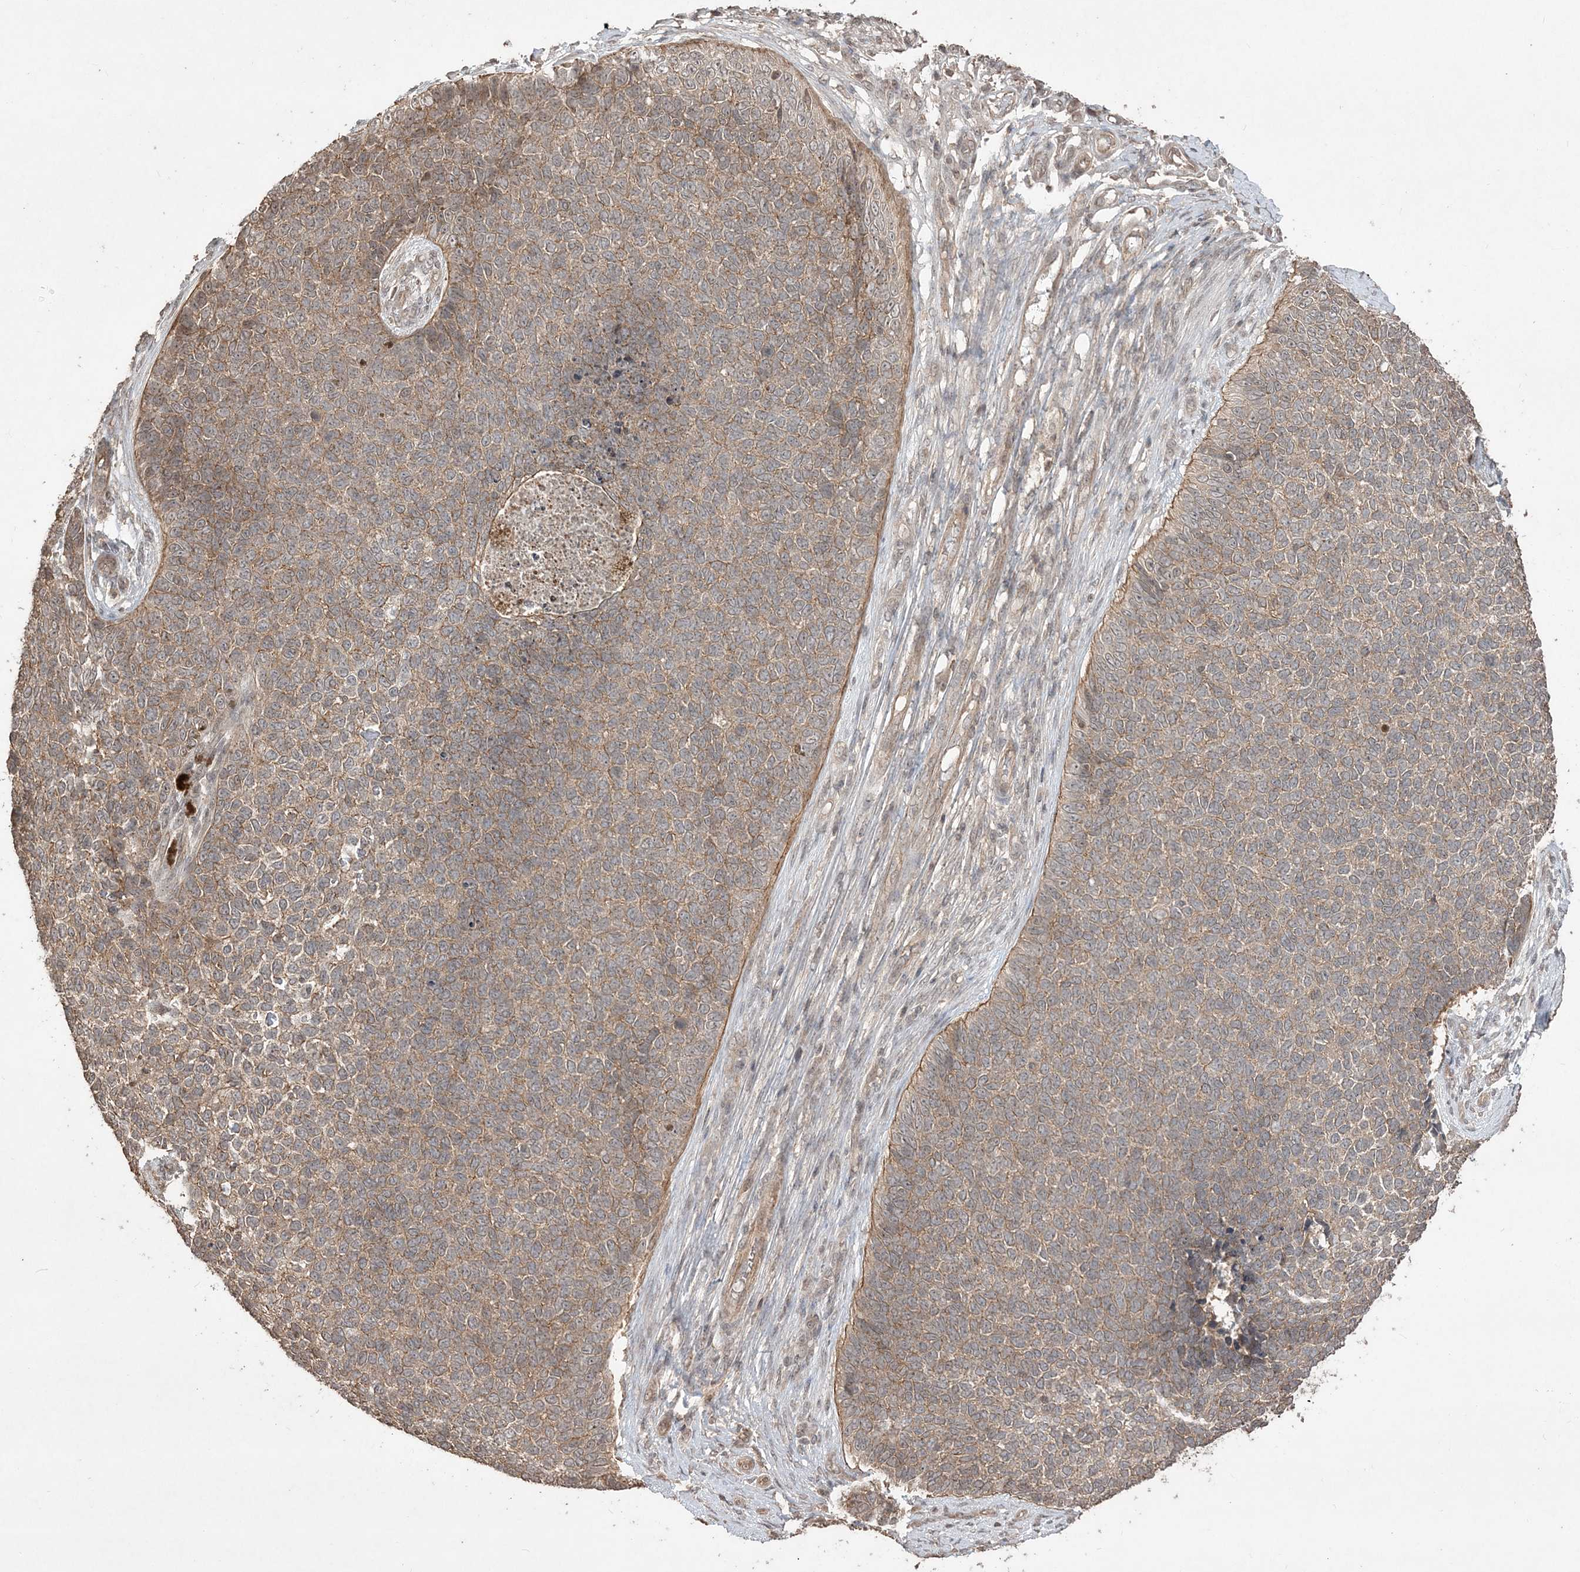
{"staining": {"intensity": "weak", "quantity": ">75%", "location": "cytoplasmic/membranous"}, "tissue": "skin cancer", "cell_type": "Tumor cells", "image_type": "cancer", "snomed": [{"axis": "morphology", "description": "Basal cell carcinoma"}, {"axis": "topography", "description": "Skin"}], "caption": "DAB immunohistochemical staining of human skin cancer displays weak cytoplasmic/membranous protein expression in approximately >75% of tumor cells.", "gene": "EHHADH", "patient": {"sex": "female", "age": 84}}